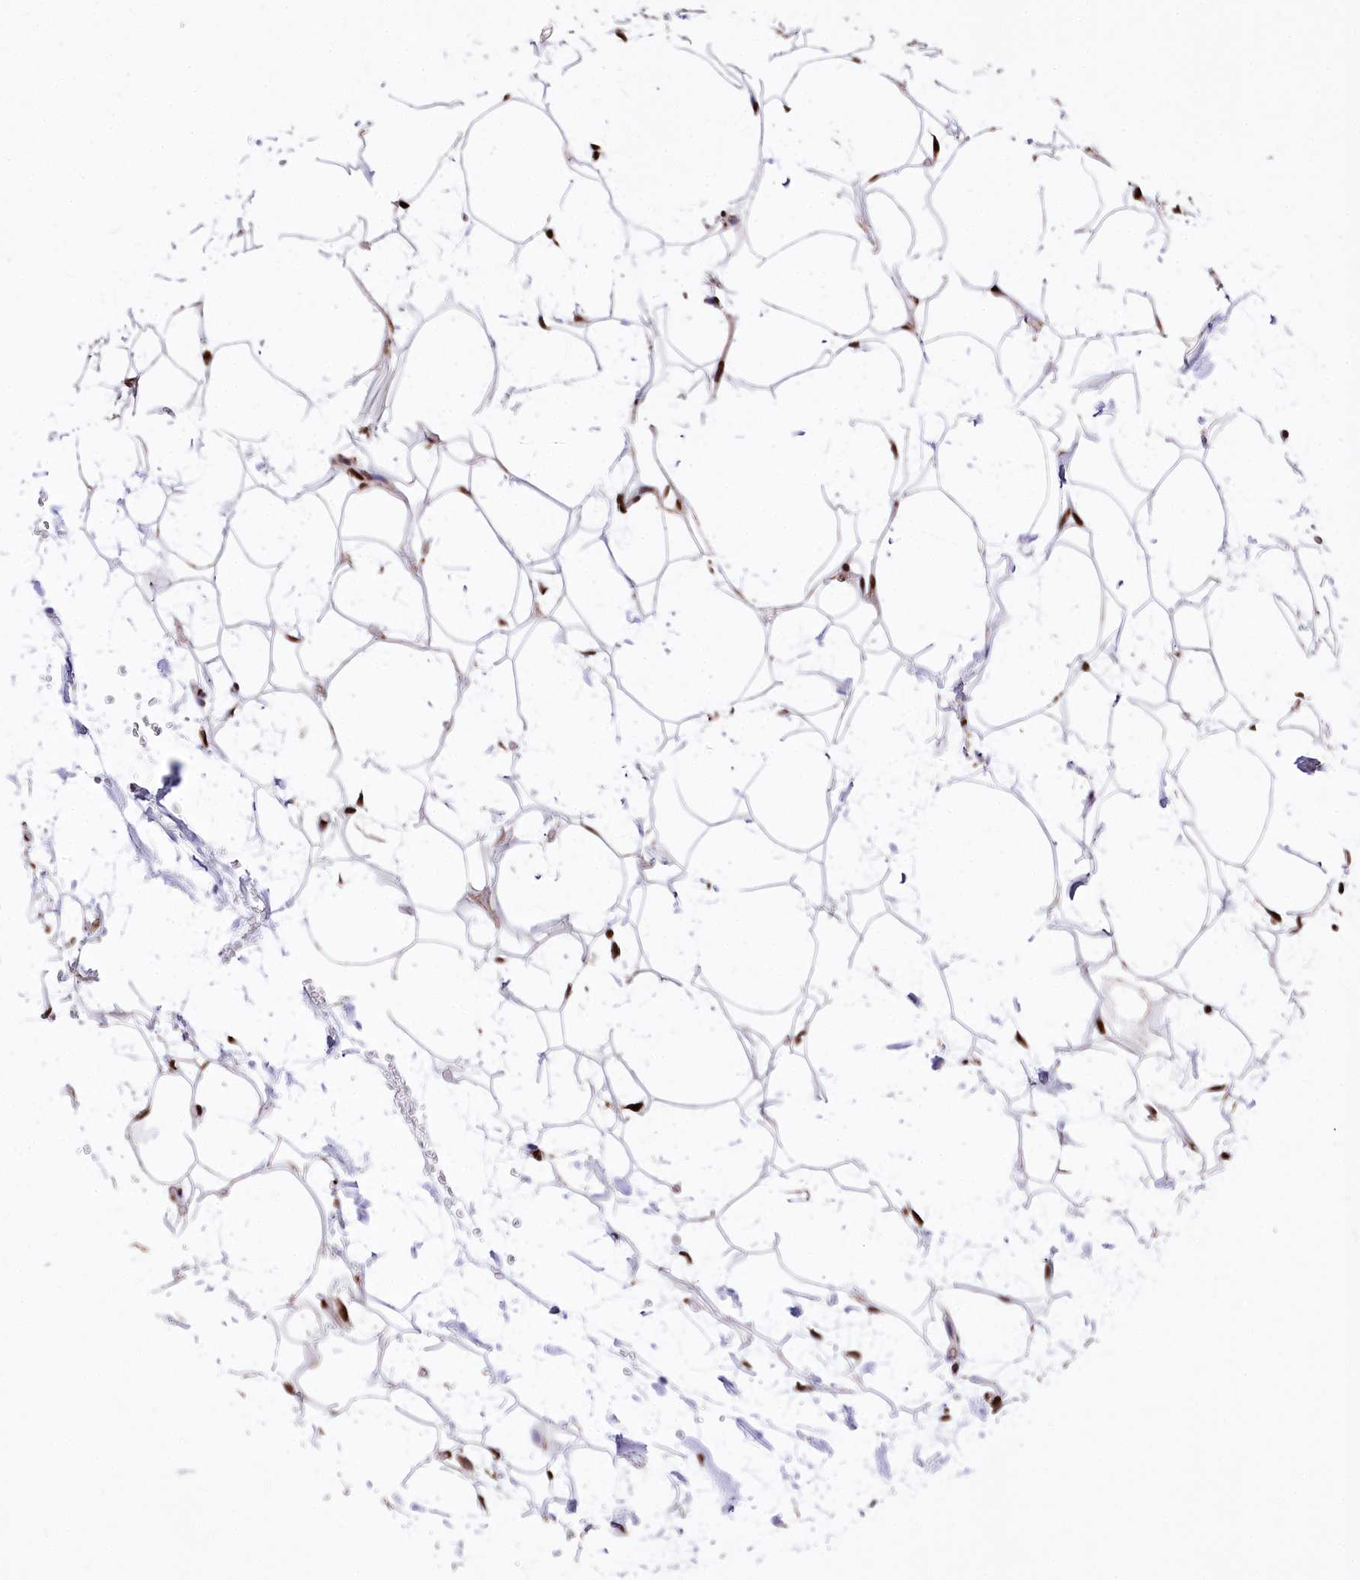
{"staining": {"intensity": "strong", "quantity": ">75%", "location": "nuclear"}, "tissue": "adipose tissue", "cell_type": "Adipocytes", "image_type": "normal", "snomed": [{"axis": "morphology", "description": "Normal tissue, NOS"}, {"axis": "topography", "description": "Breast"}], "caption": "Protein analysis of normal adipose tissue shows strong nuclear staining in about >75% of adipocytes. (DAB IHC, brown staining for protein, blue staining for nuclei).", "gene": "FIGN", "patient": {"sex": "female", "age": 26}}